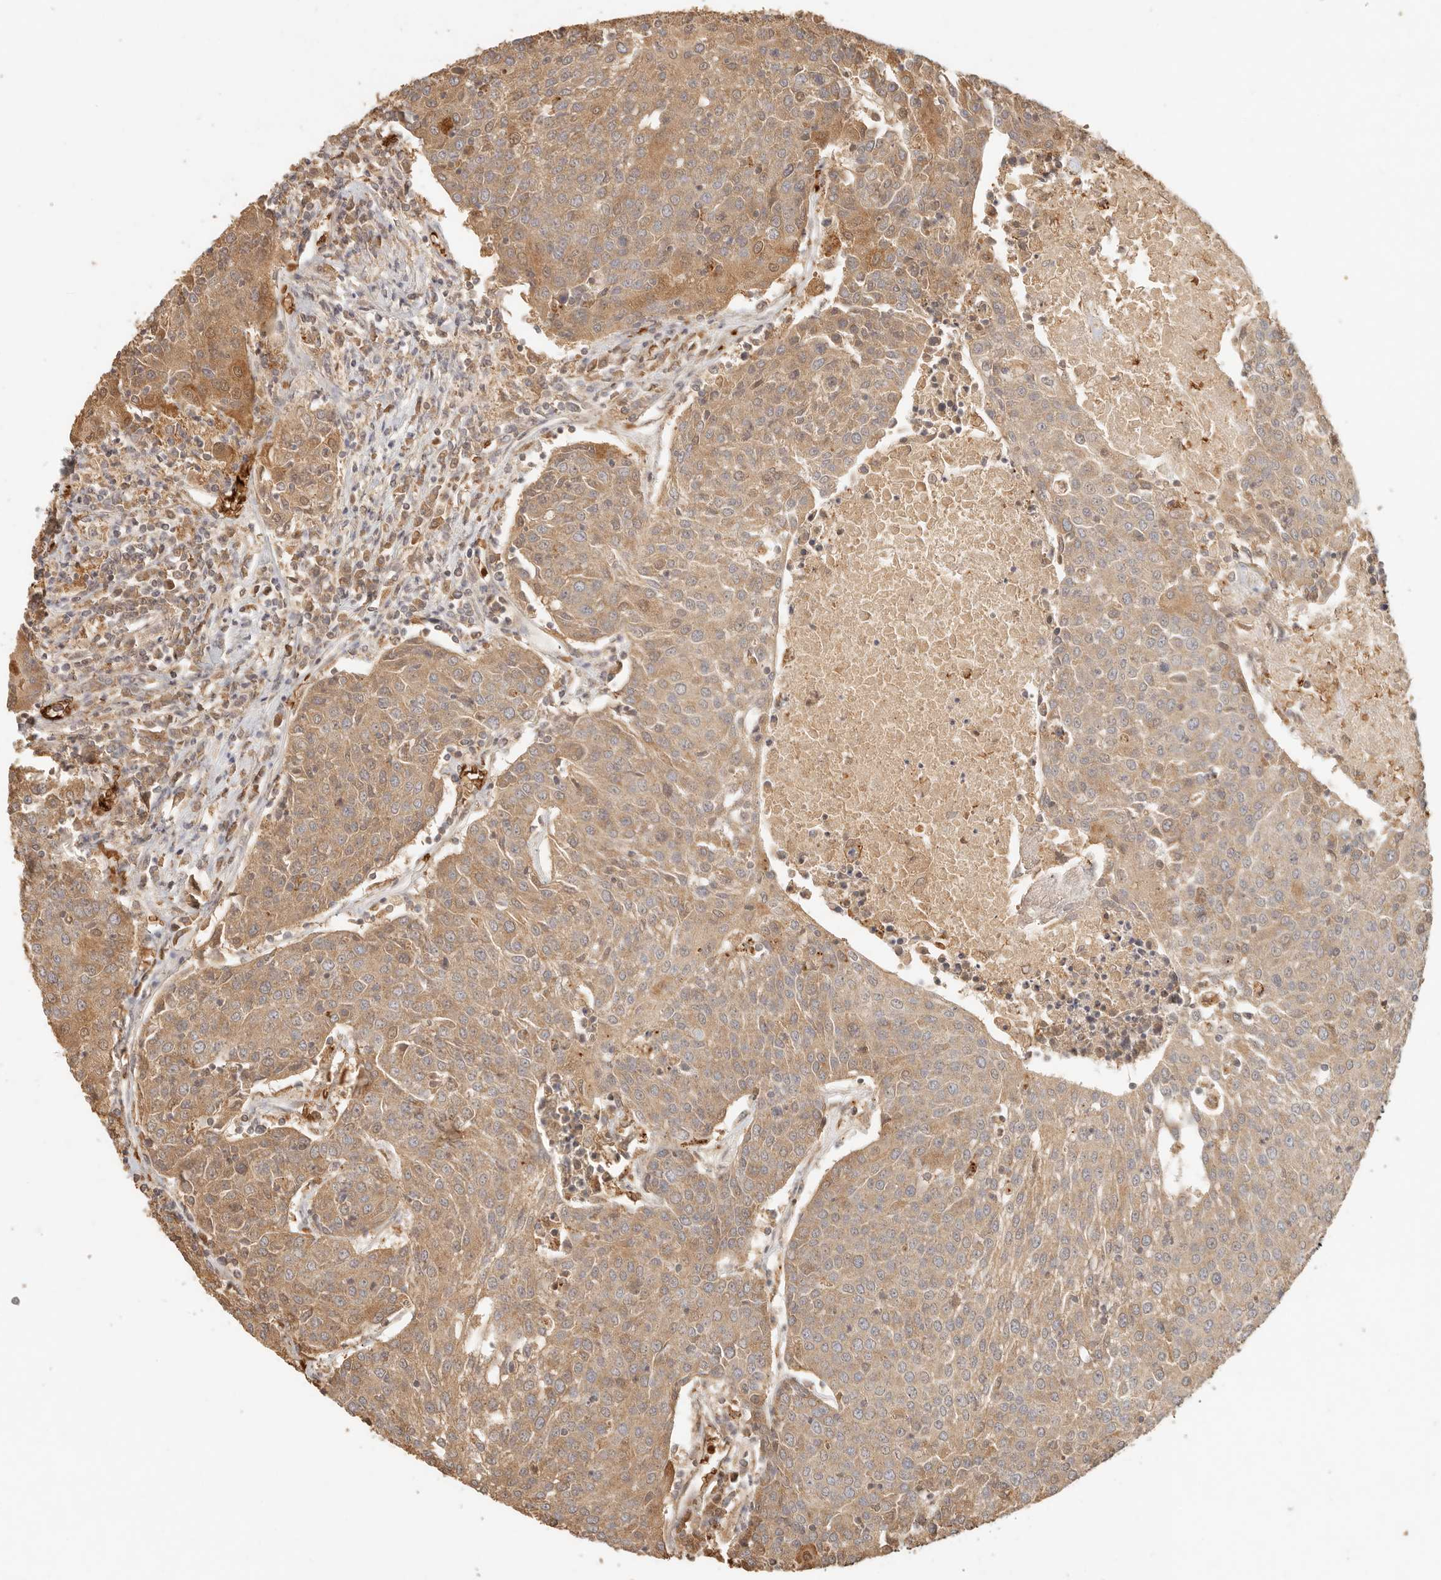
{"staining": {"intensity": "moderate", "quantity": ">75%", "location": "cytoplasmic/membranous"}, "tissue": "urothelial cancer", "cell_type": "Tumor cells", "image_type": "cancer", "snomed": [{"axis": "morphology", "description": "Urothelial carcinoma, High grade"}, {"axis": "topography", "description": "Urinary bladder"}], "caption": "Brown immunohistochemical staining in human urothelial cancer displays moderate cytoplasmic/membranous expression in about >75% of tumor cells.", "gene": "INTS11", "patient": {"sex": "female", "age": 85}}